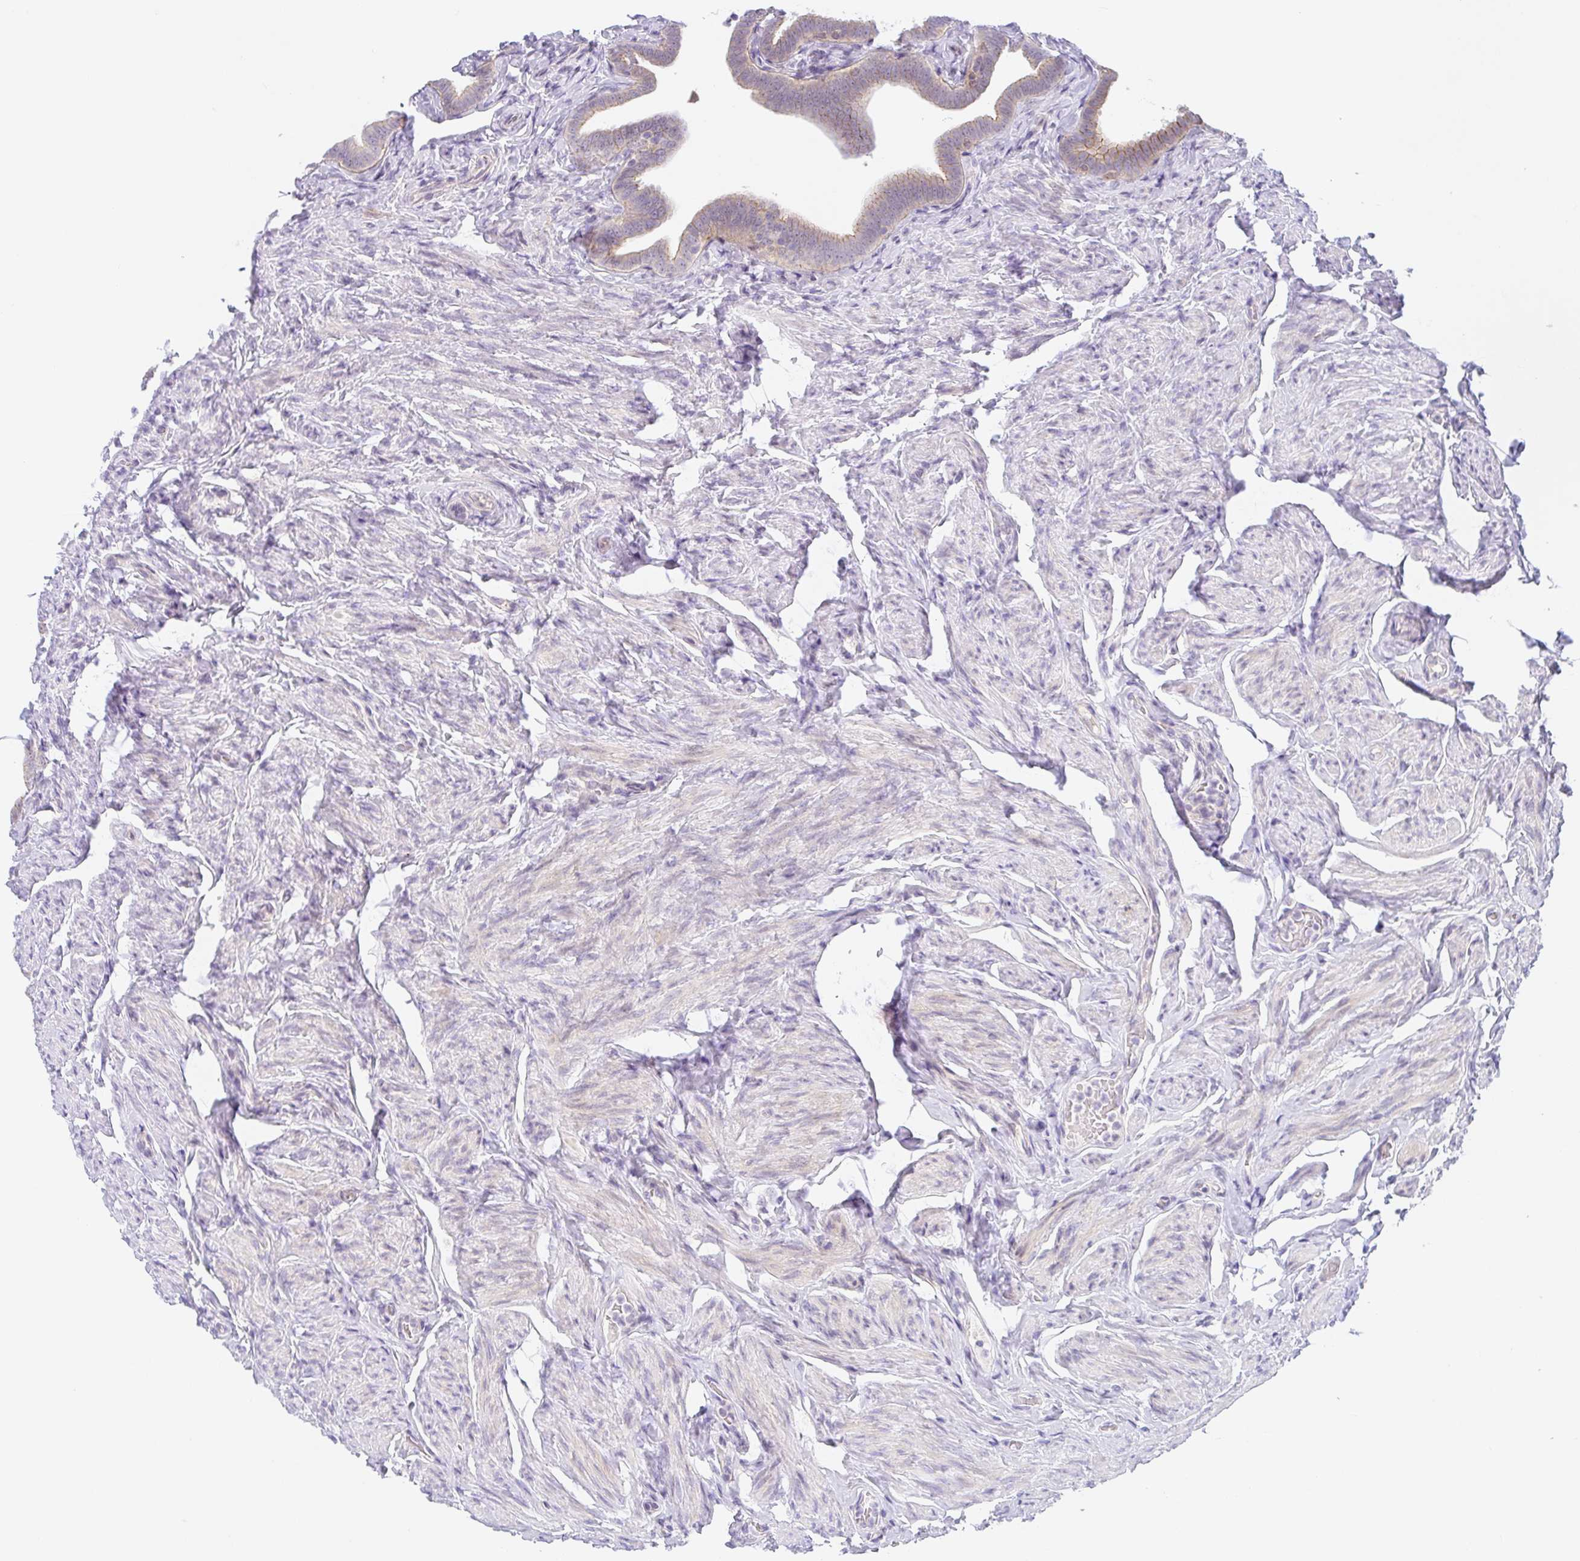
{"staining": {"intensity": "moderate", "quantity": "<25%", "location": "cytoplasmic/membranous"}, "tissue": "fallopian tube", "cell_type": "Glandular cells", "image_type": "normal", "snomed": [{"axis": "morphology", "description": "Normal tissue, NOS"}, {"axis": "topography", "description": "Fallopian tube"}], "caption": "High-magnification brightfield microscopy of benign fallopian tube stained with DAB (3,3'-diaminobenzidine) (brown) and counterstained with hematoxylin (blue). glandular cells exhibit moderate cytoplasmic/membranous staining is appreciated in about<25% of cells. (DAB IHC, brown staining for protein, blue staining for nuclei).", "gene": "TMEM86A", "patient": {"sex": "female", "age": 69}}